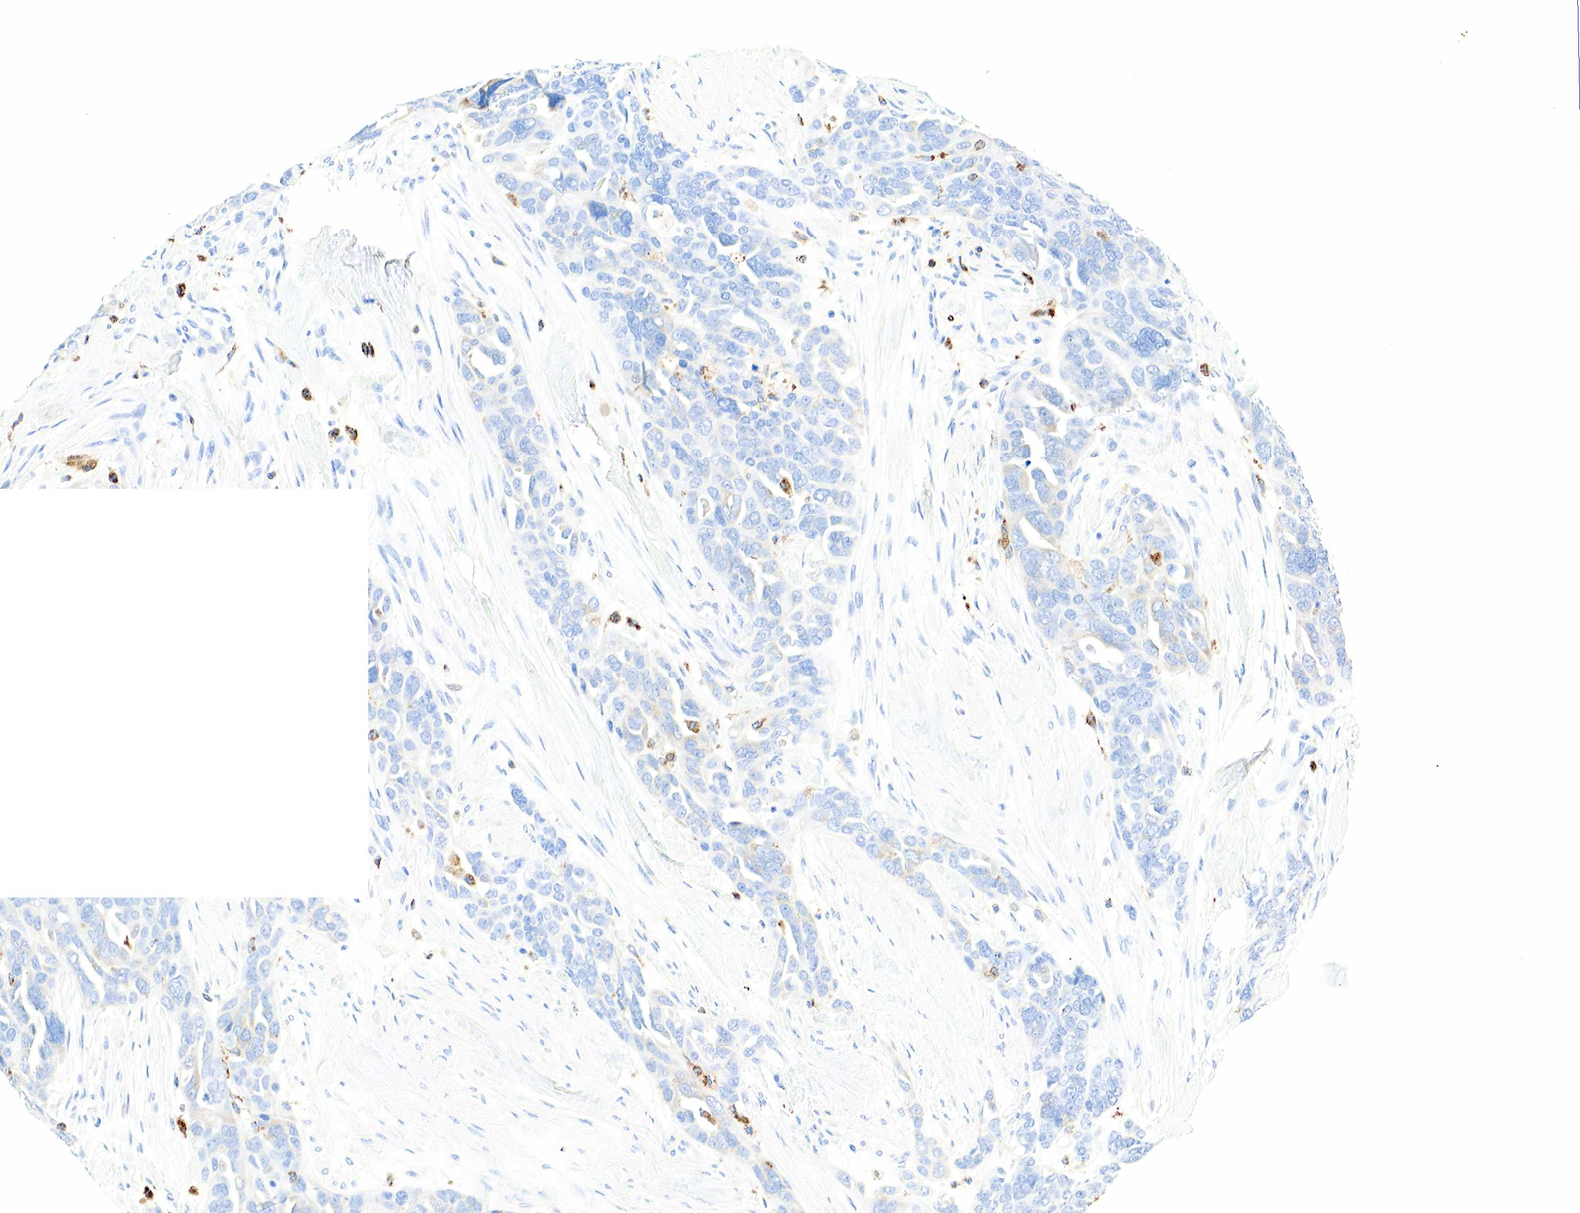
{"staining": {"intensity": "negative", "quantity": "none", "location": "none"}, "tissue": "ovarian cancer", "cell_type": "Tumor cells", "image_type": "cancer", "snomed": [{"axis": "morphology", "description": "Cystadenocarcinoma, serous, NOS"}, {"axis": "topography", "description": "Ovary"}], "caption": "IHC image of neoplastic tissue: ovarian cancer stained with DAB (3,3'-diaminobenzidine) reveals no significant protein positivity in tumor cells.", "gene": "CD68", "patient": {"sex": "female", "age": 63}}